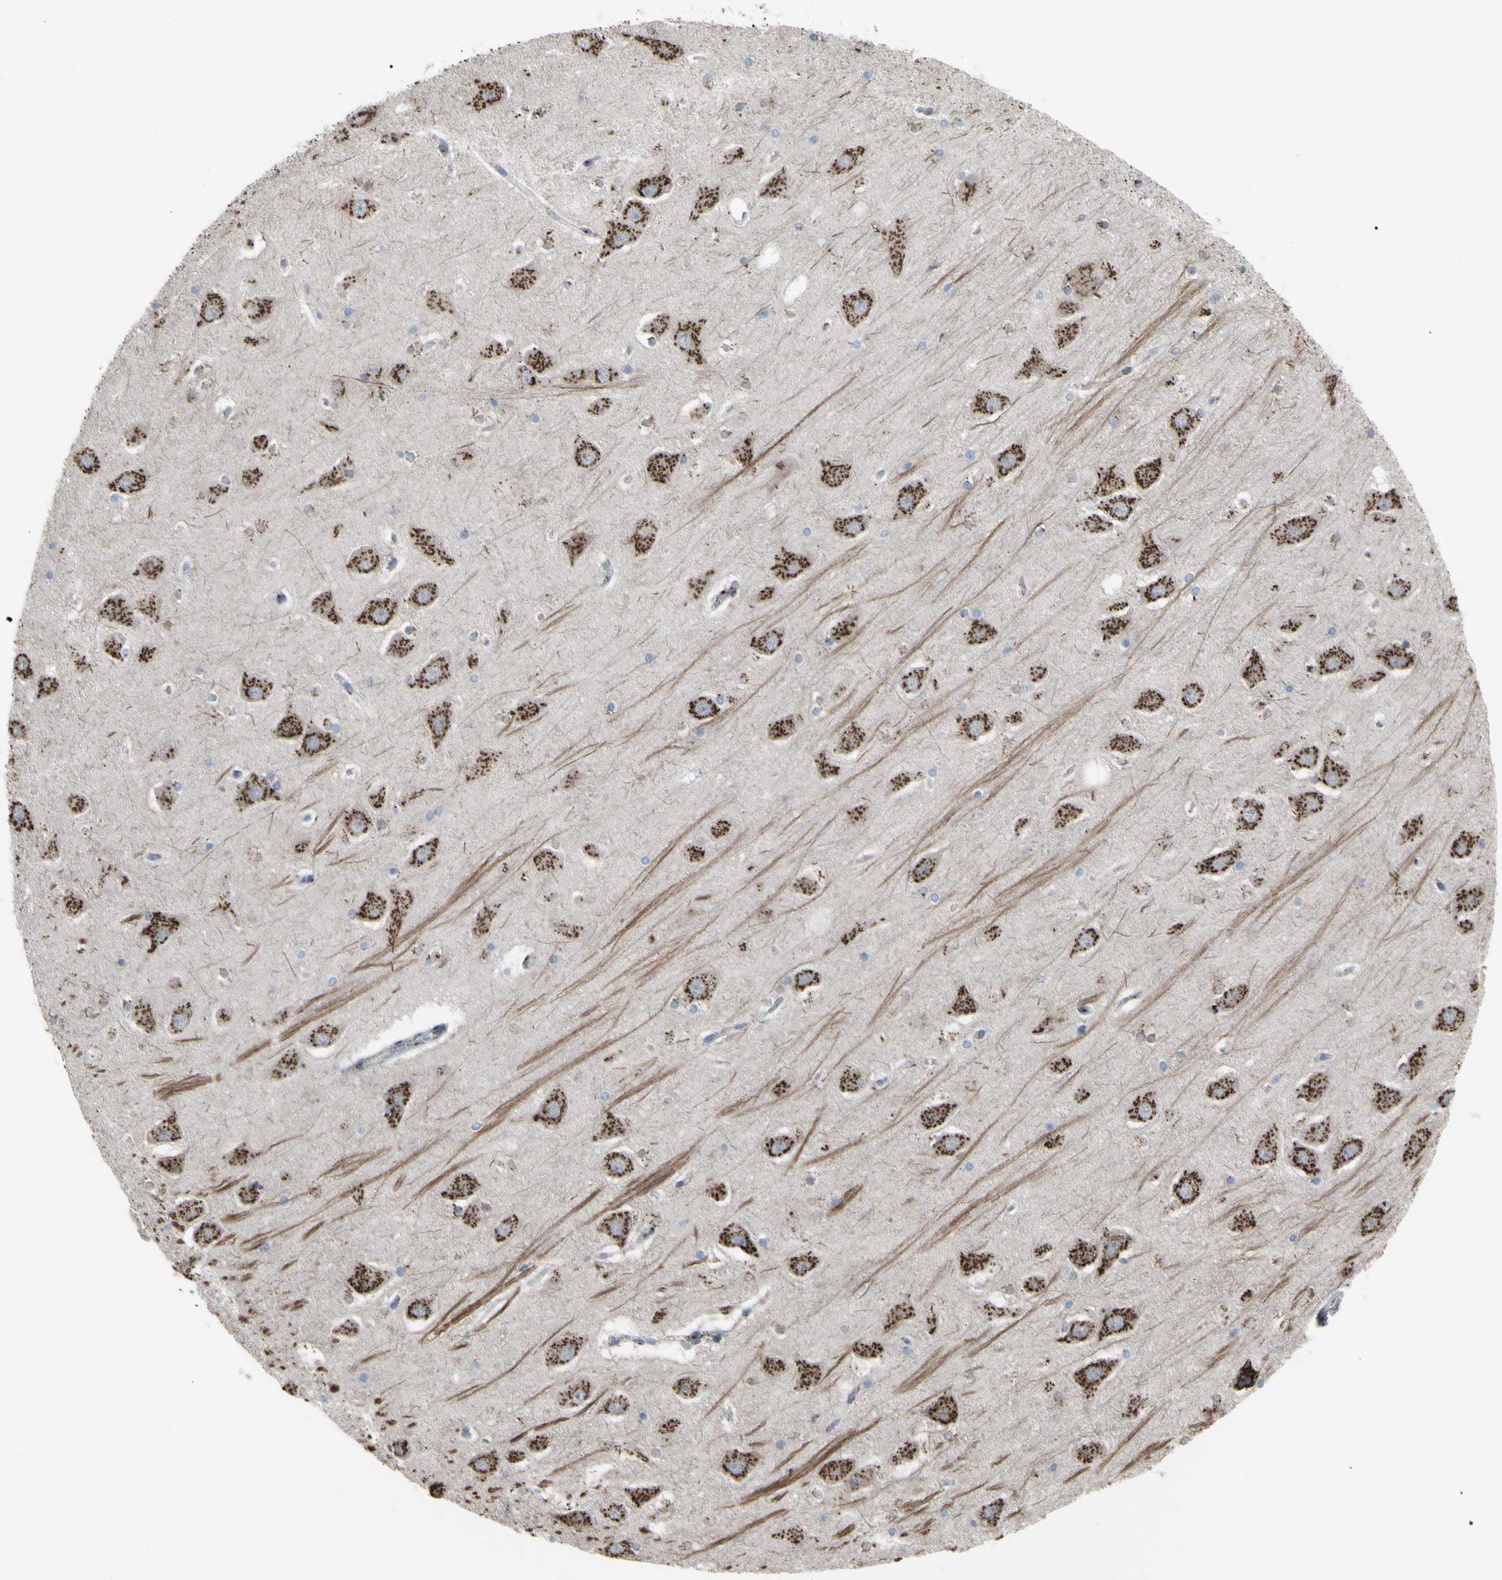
{"staining": {"intensity": "moderate", "quantity": "<25%", "location": "cytoplasmic/membranous"}, "tissue": "hippocampus", "cell_type": "Glial cells", "image_type": "normal", "snomed": [{"axis": "morphology", "description": "Normal tissue, NOS"}, {"axis": "topography", "description": "Hippocampus"}], "caption": "Glial cells exhibit low levels of moderate cytoplasmic/membranous expression in about <25% of cells in benign human hippocampus. The staining is performed using DAB brown chromogen to label protein expression. The nuclei are counter-stained blue using hematoxylin.", "gene": "GLG1", "patient": {"sex": "male", "age": 45}}